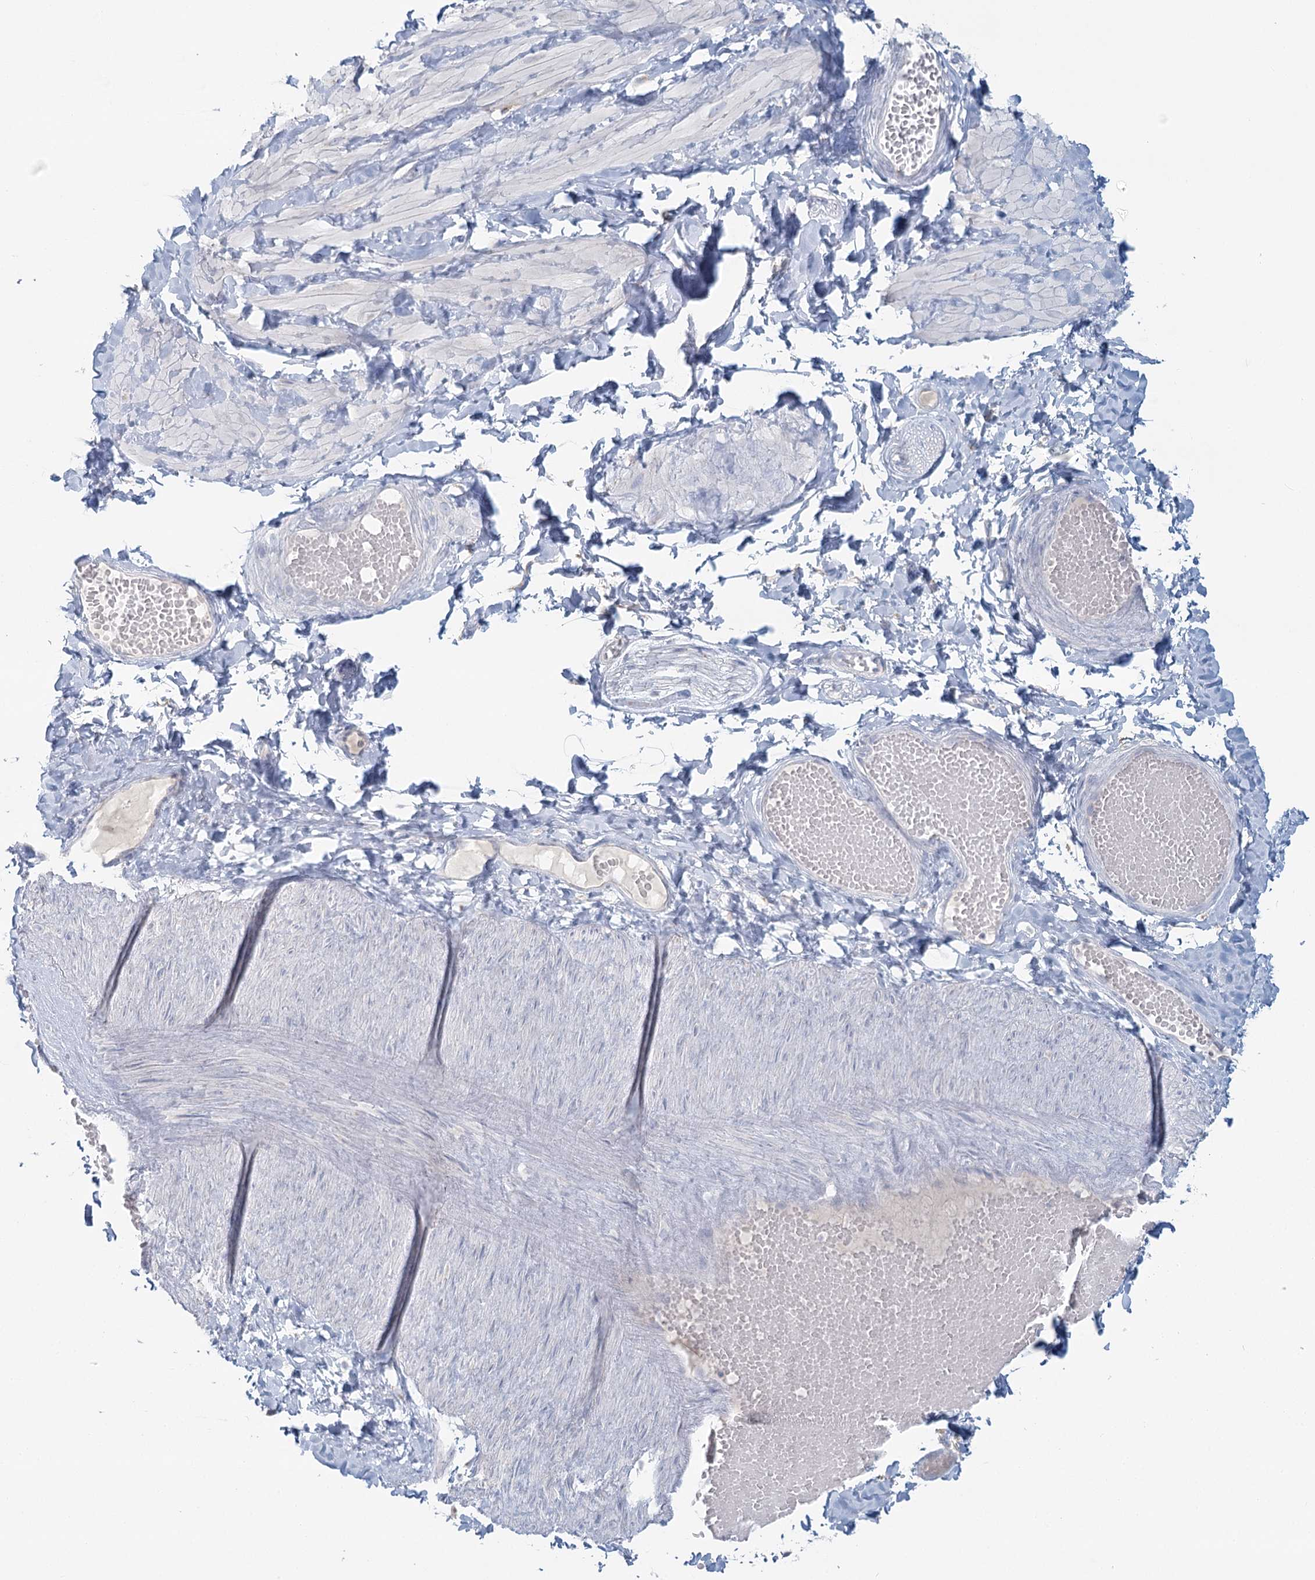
{"staining": {"intensity": "weak", "quantity": "<25%", "location": "cytoplasmic/membranous"}, "tissue": "adipose tissue", "cell_type": "Adipocytes", "image_type": "normal", "snomed": [{"axis": "morphology", "description": "Normal tissue, NOS"}, {"axis": "topography", "description": "Adipose tissue"}, {"axis": "topography", "description": "Vascular tissue"}, {"axis": "topography", "description": "Peripheral nerve tissue"}], "caption": "Immunohistochemical staining of benign human adipose tissue reveals no significant positivity in adipocytes.", "gene": "BPHL", "patient": {"sex": "male", "age": 25}}